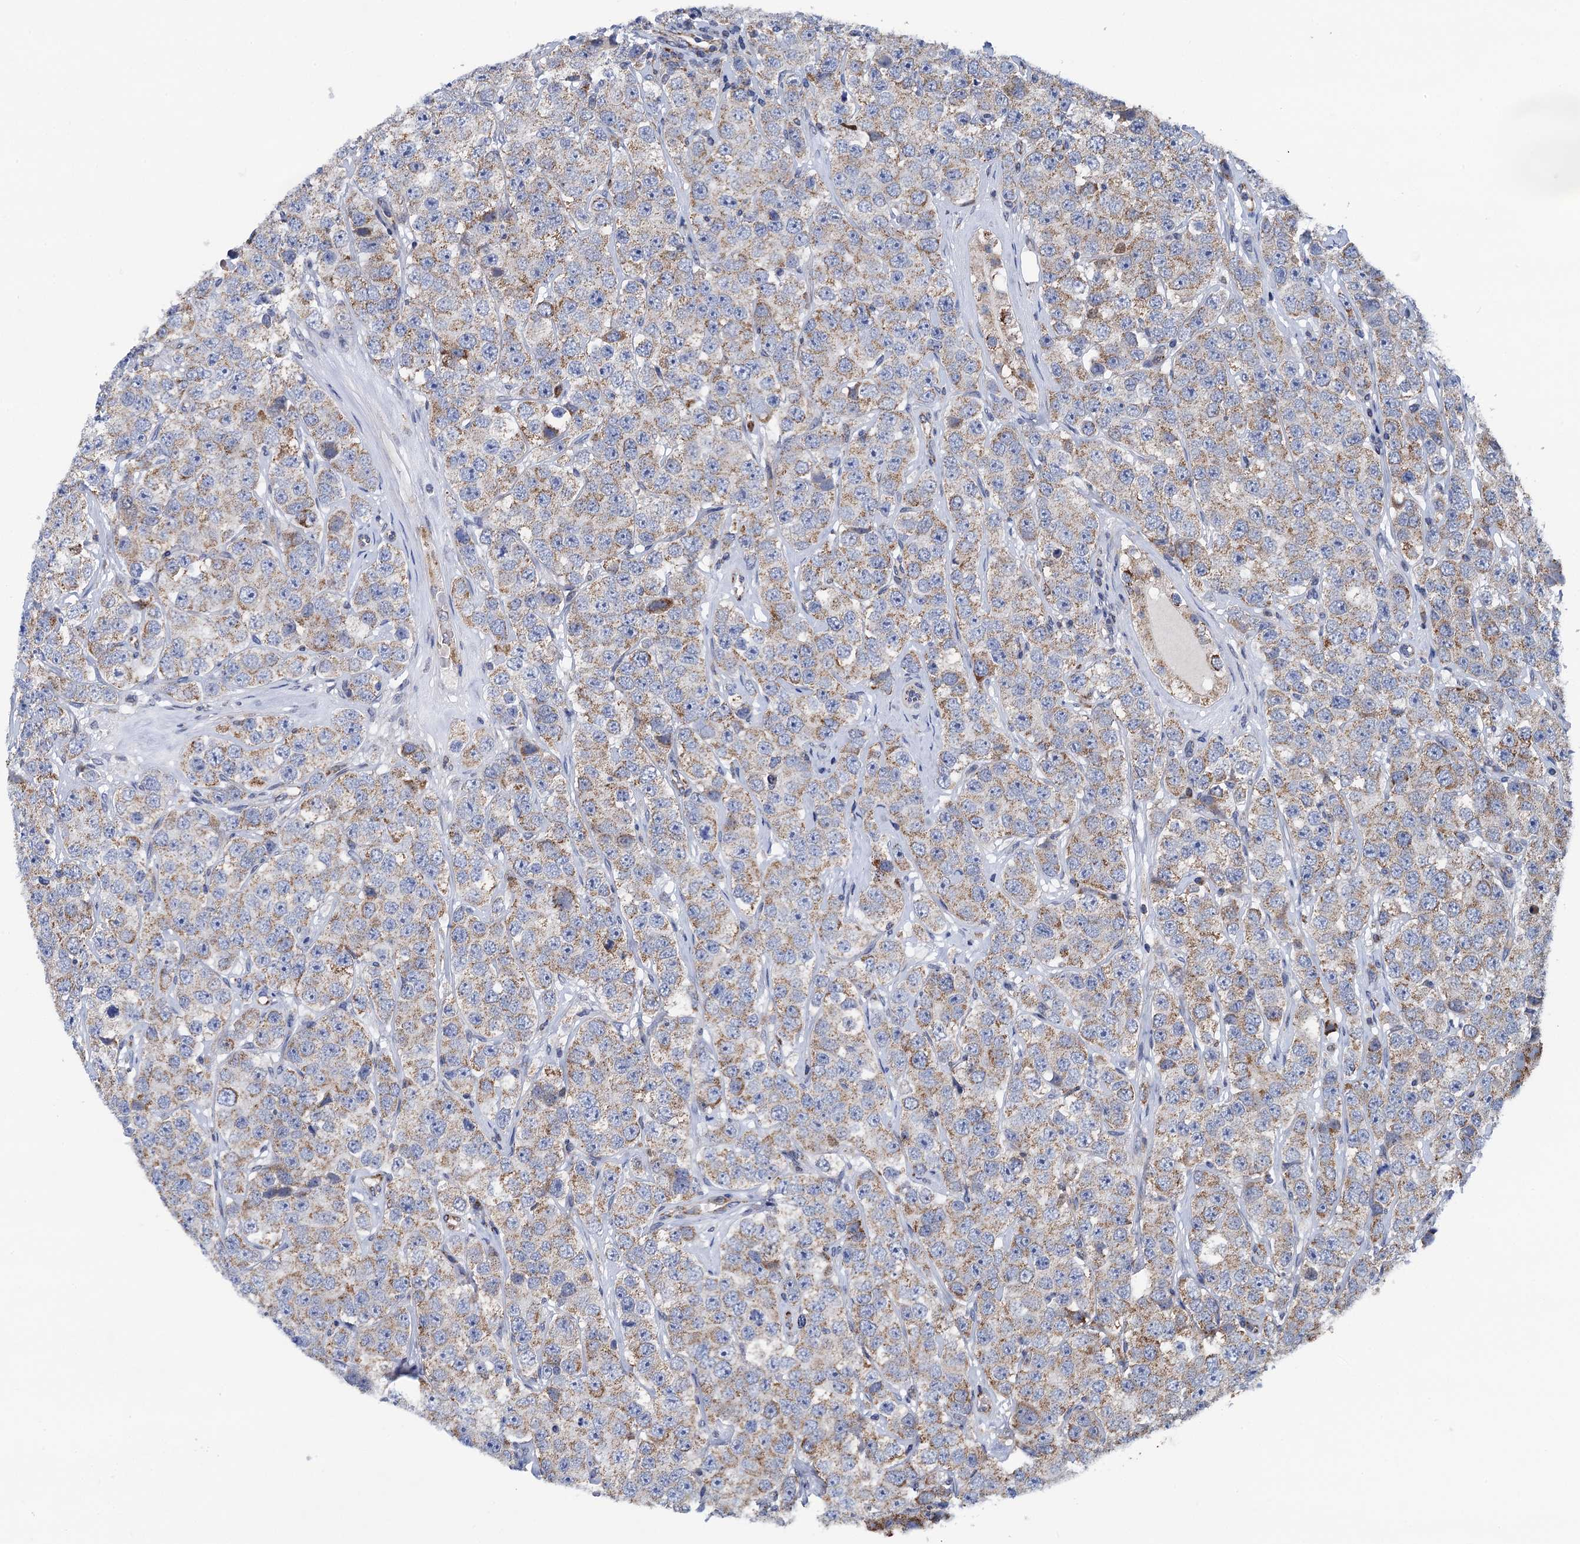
{"staining": {"intensity": "weak", "quantity": "25%-75%", "location": "cytoplasmic/membranous"}, "tissue": "testis cancer", "cell_type": "Tumor cells", "image_type": "cancer", "snomed": [{"axis": "morphology", "description": "Seminoma, NOS"}, {"axis": "topography", "description": "Testis"}], "caption": "Testis seminoma tissue displays weak cytoplasmic/membranous positivity in approximately 25%-75% of tumor cells, visualized by immunohistochemistry.", "gene": "PTCD3", "patient": {"sex": "male", "age": 28}}